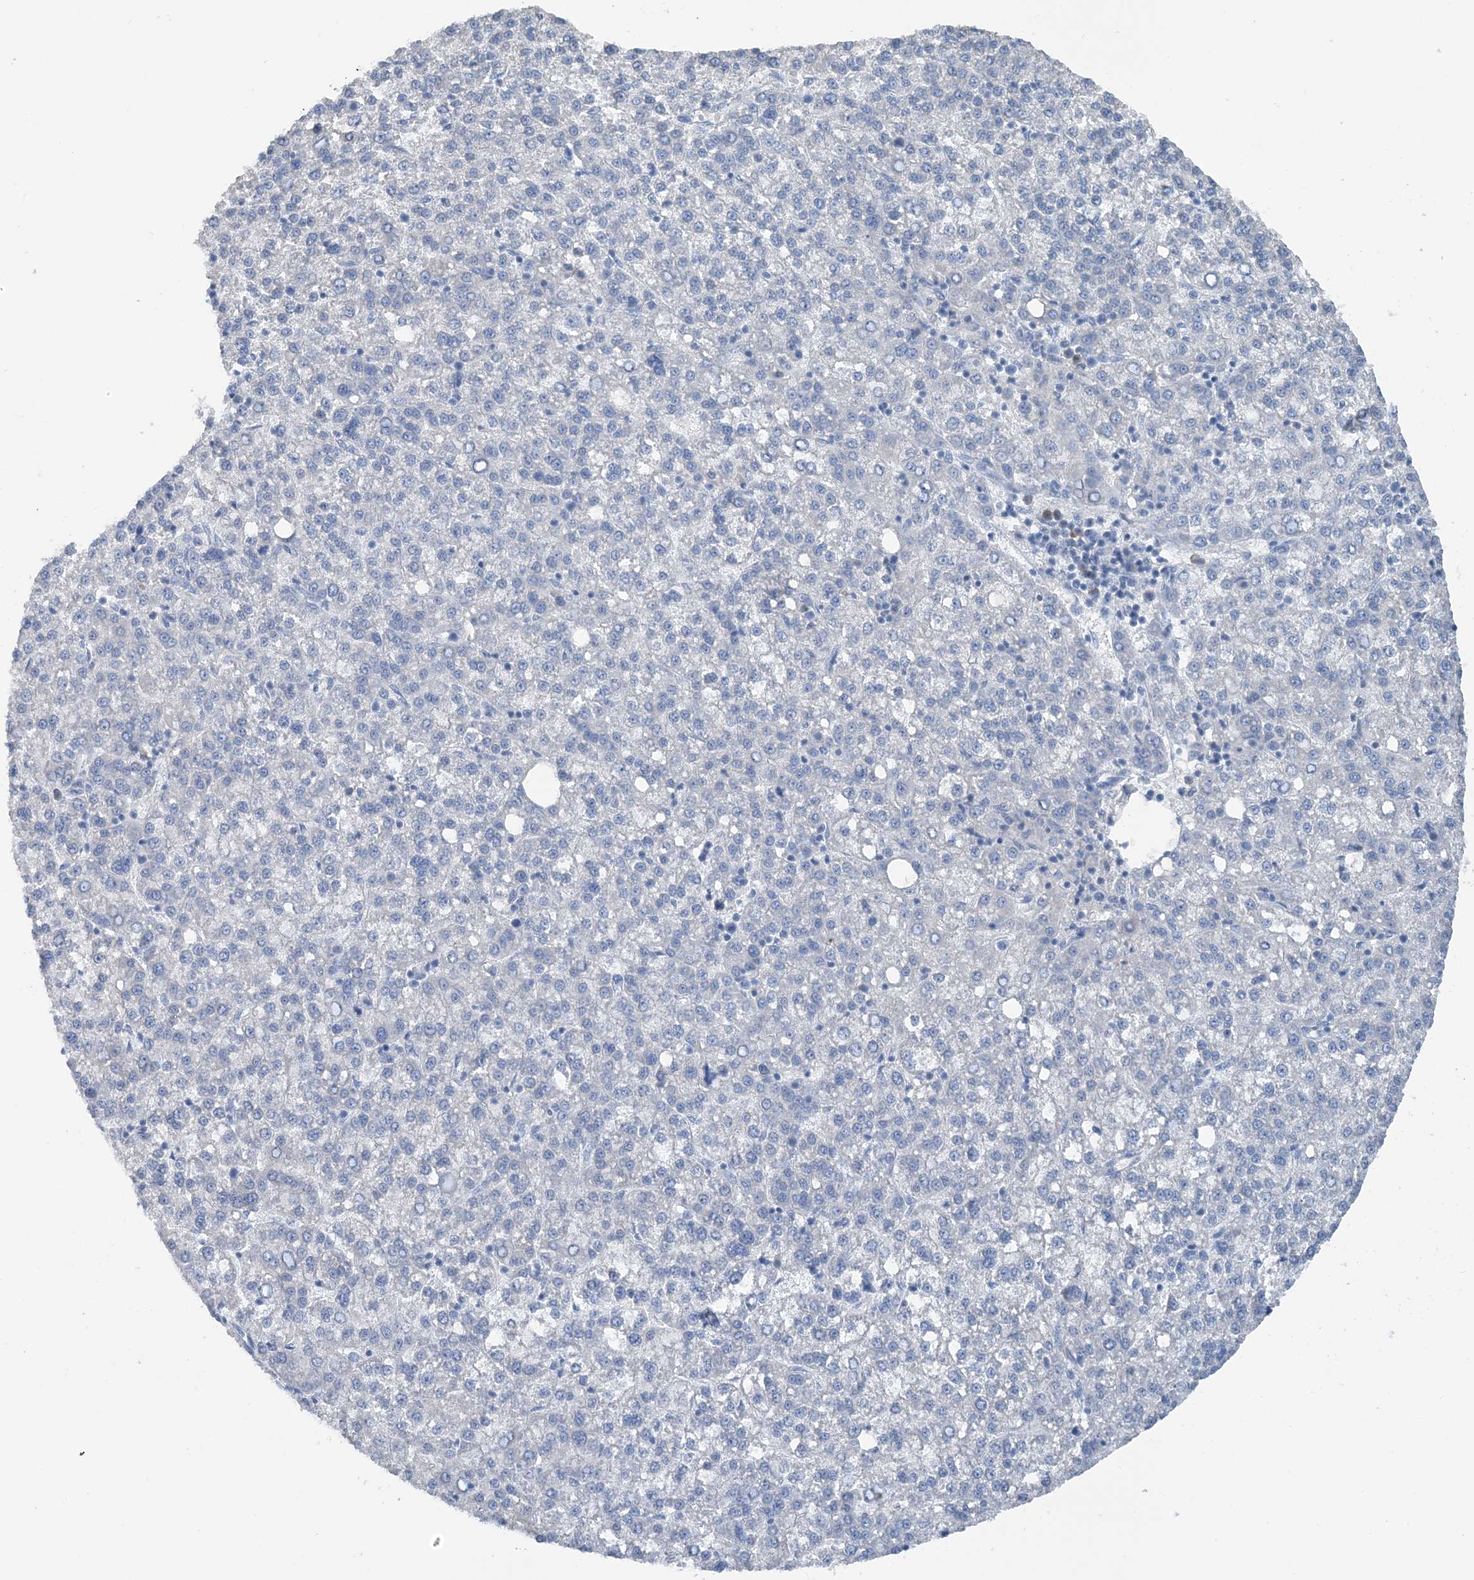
{"staining": {"intensity": "negative", "quantity": "none", "location": "none"}, "tissue": "liver cancer", "cell_type": "Tumor cells", "image_type": "cancer", "snomed": [{"axis": "morphology", "description": "Carcinoma, Hepatocellular, NOS"}, {"axis": "topography", "description": "Liver"}], "caption": "Immunohistochemistry (IHC) of human liver cancer (hepatocellular carcinoma) demonstrates no expression in tumor cells.", "gene": "CTRL", "patient": {"sex": "female", "age": 58}}